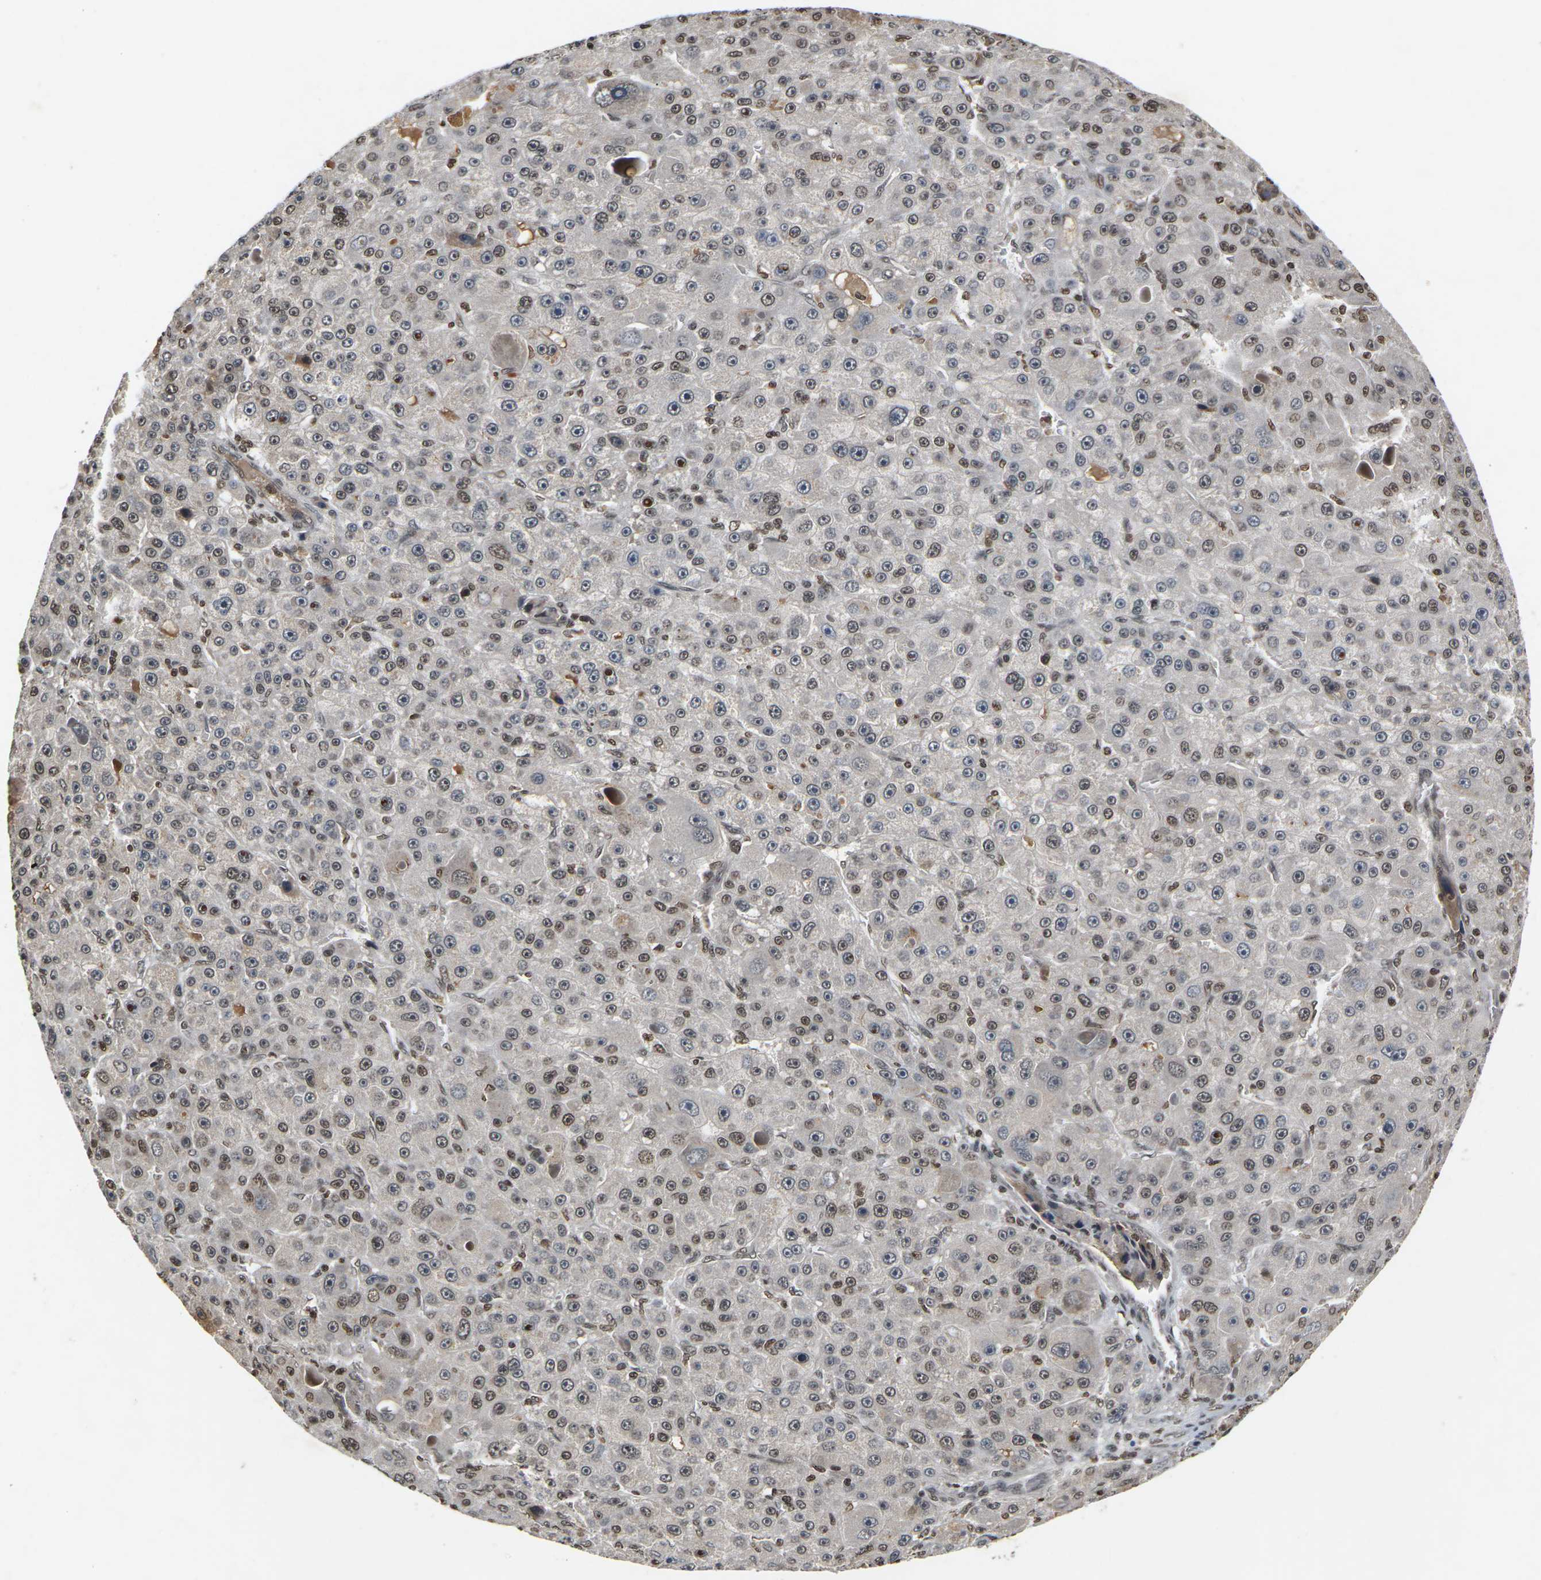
{"staining": {"intensity": "moderate", "quantity": "25%-75%", "location": "nuclear"}, "tissue": "liver cancer", "cell_type": "Tumor cells", "image_type": "cancer", "snomed": [{"axis": "morphology", "description": "Carcinoma, Hepatocellular, NOS"}, {"axis": "topography", "description": "Liver"}], "caption": "DAB immunohistochemical staining of liver cancer exhibits moderate nuclear protein staining in about 25%-75% of tumor cells.", "gene": "NELFA", "patient": {"sex": "male", "age": 76}}